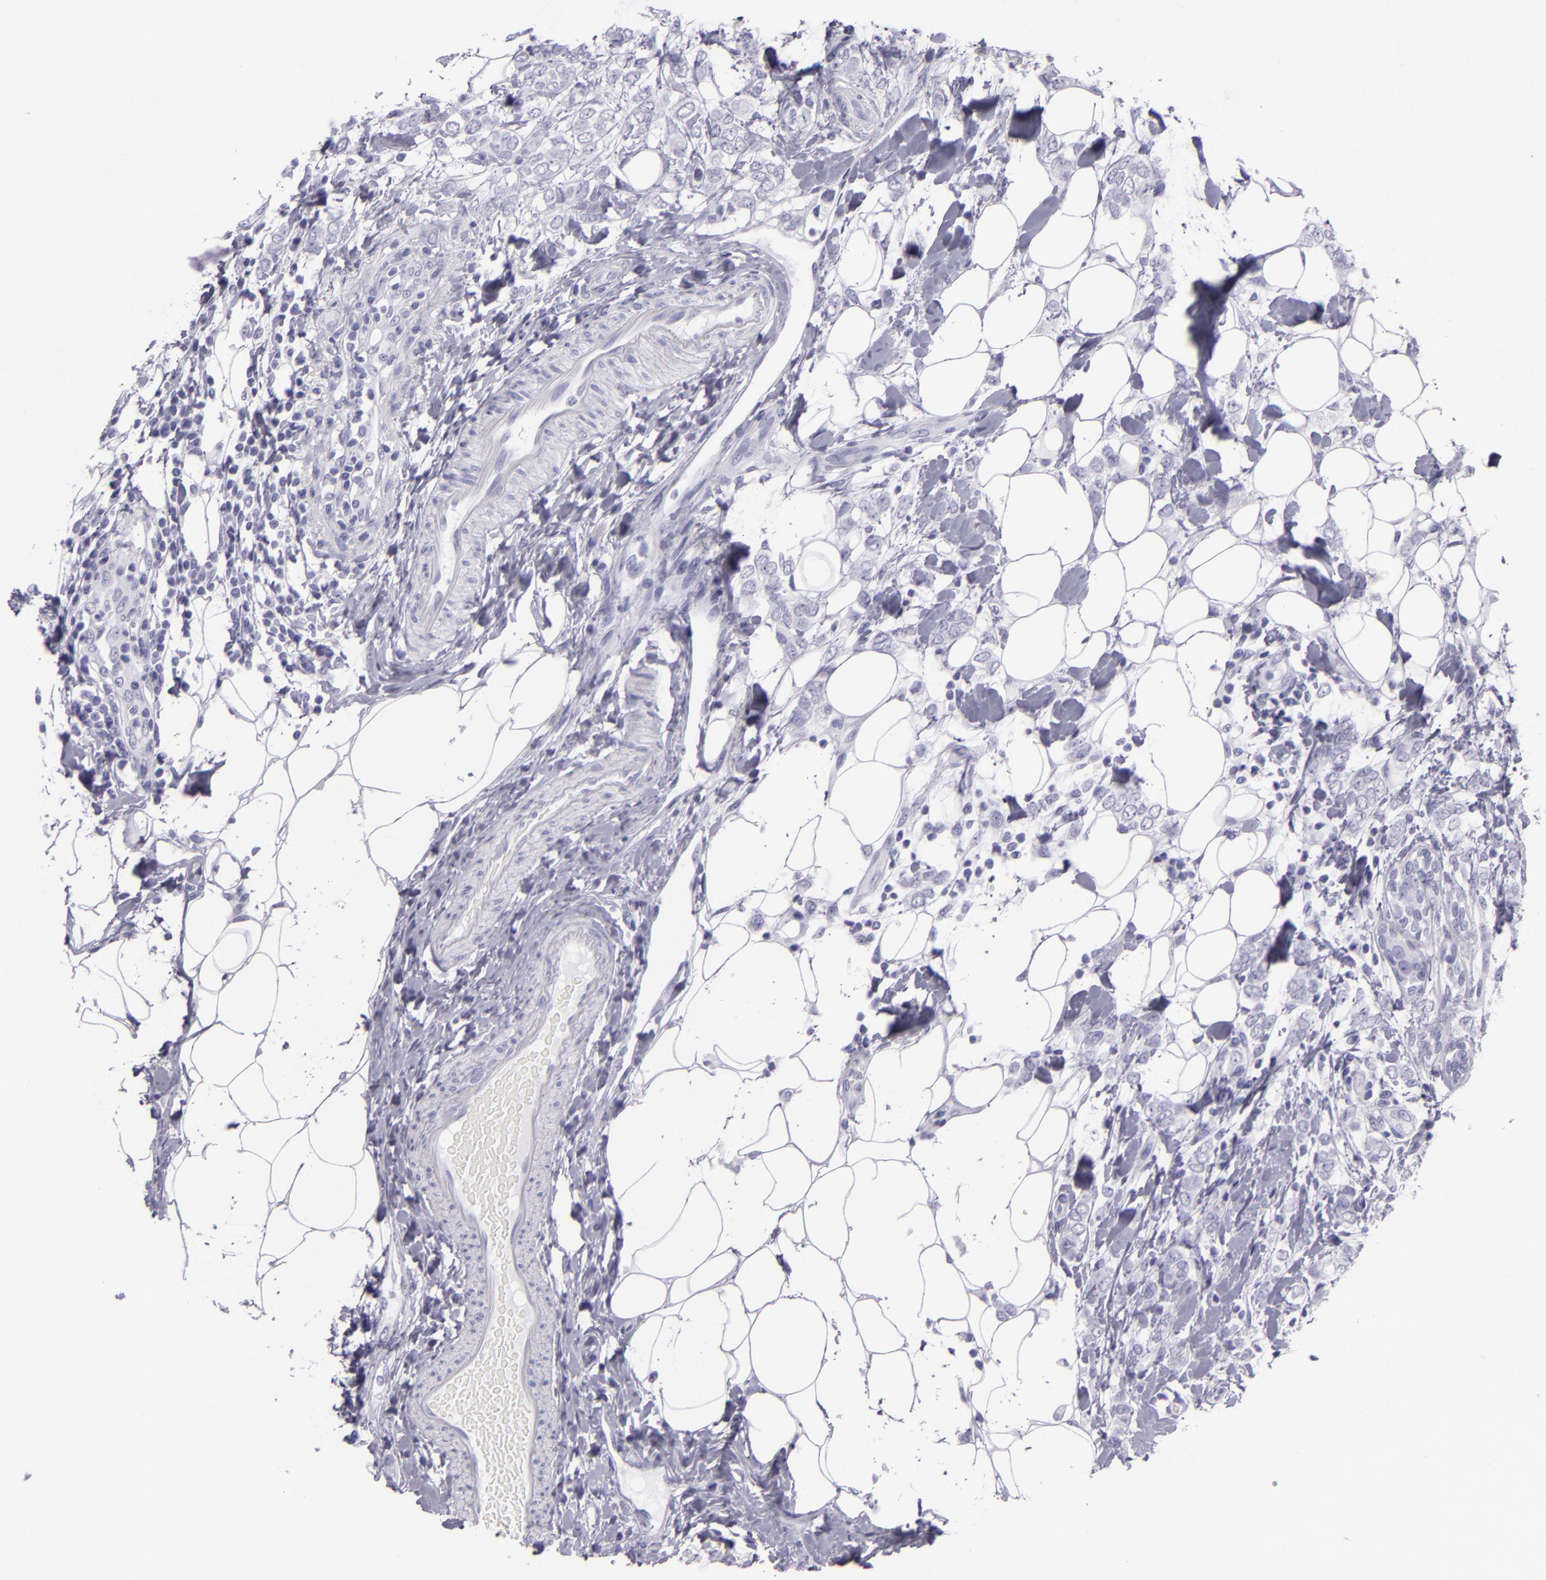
{"staining": {"intensity": "negative", "quantity": "none", "location": "none"}, "tissue": "breast cancer", "cell_type": "Tumor cells", "image_type": "cancer", "snomed": [{"axis": "morphology", "description": "Normal tissue, NOS"}, {"axis": "morphology", "description": "Lobular carcinoma"}, {"axis": "topography", "description": "Breast"}], "caption": "There is no significant positivity in tumor cells of breast cancer. The staining is performed using DAB (3,3'-diaminobenzidine) brown chromogen with nuclei counter-stained in using hematoxylin.", "gene": "CR2", "patient": {"sex": "female", "age": 47}}